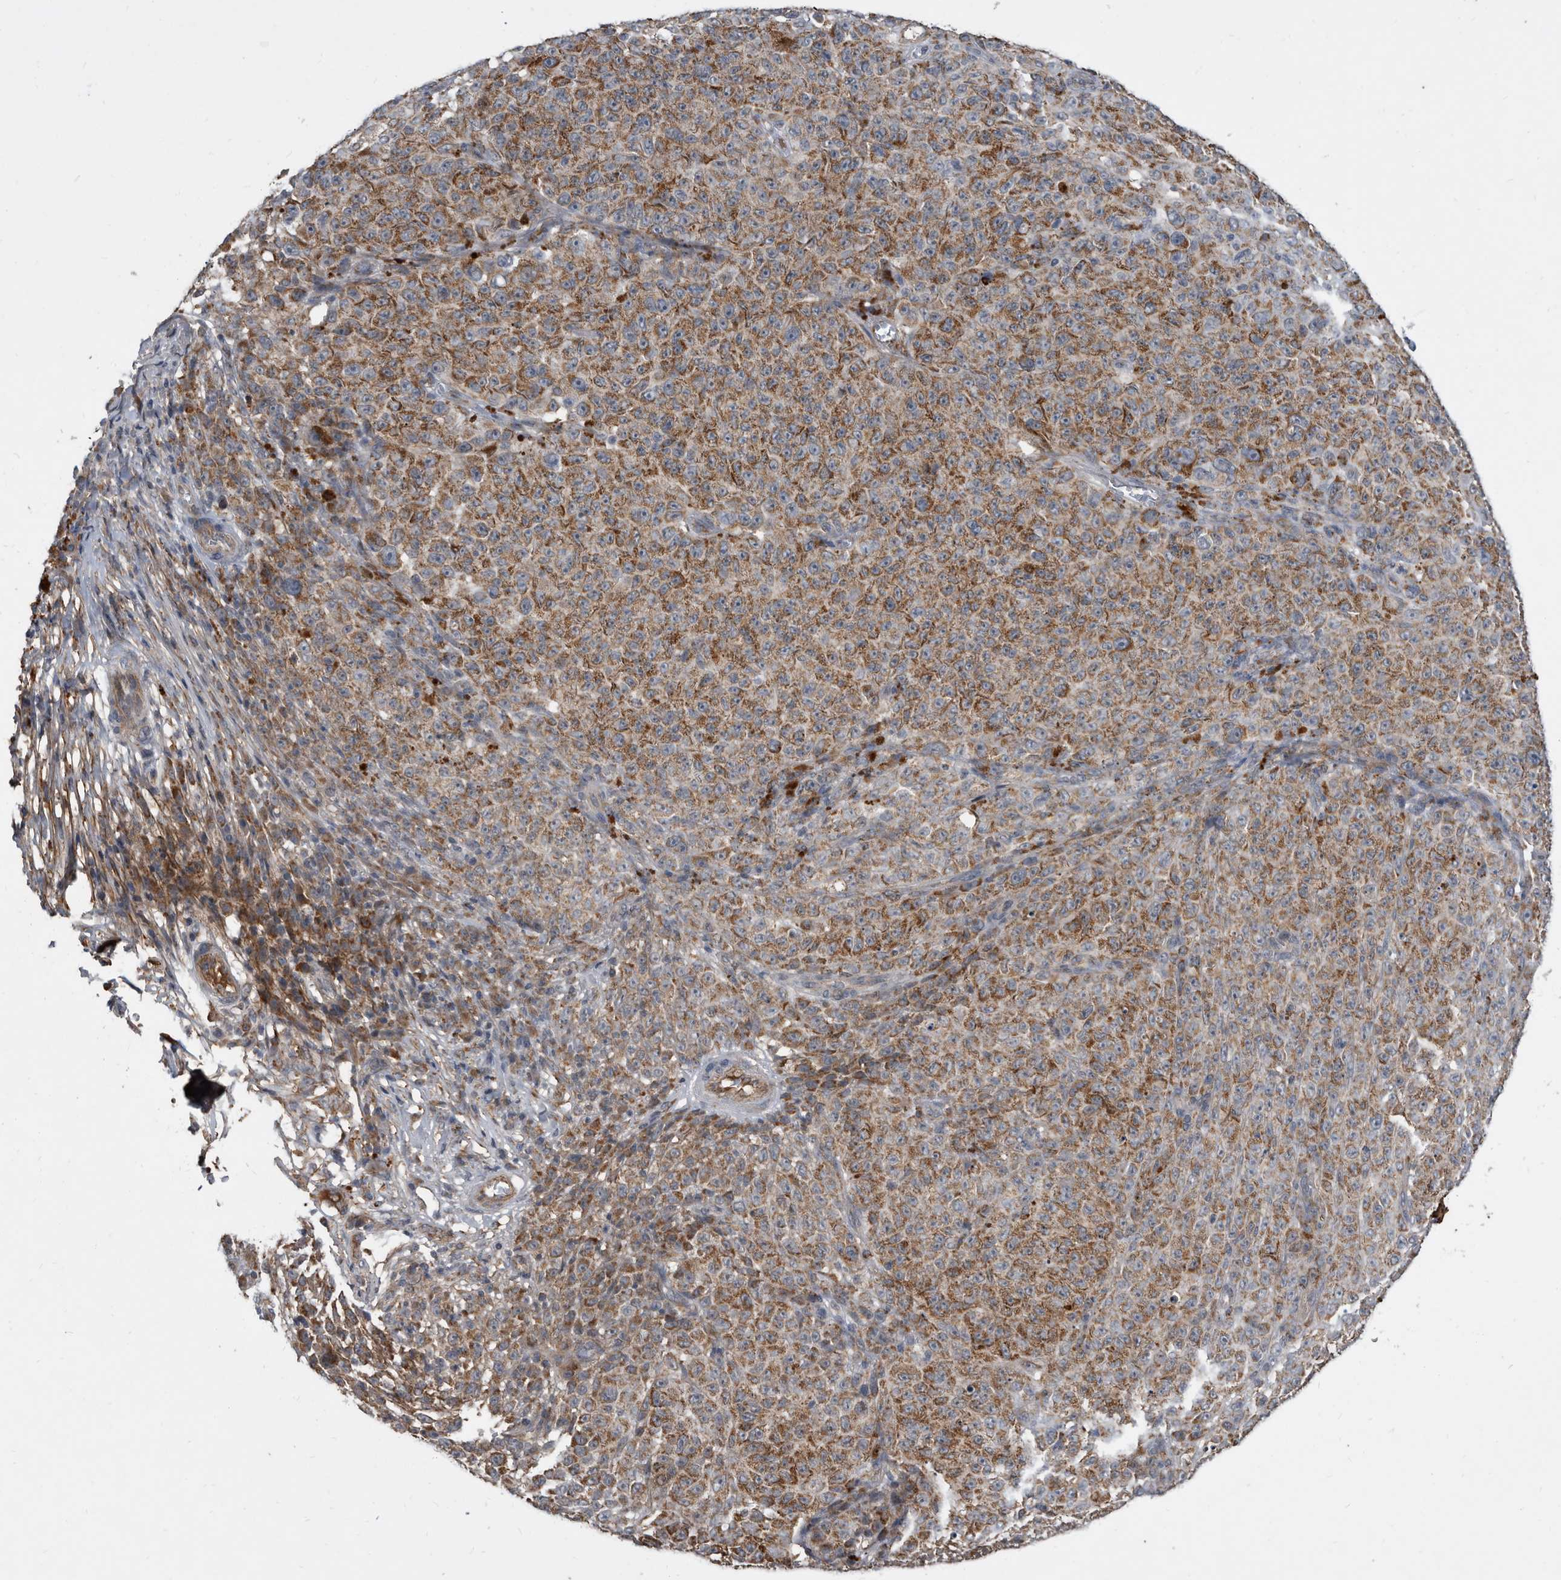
{"staining": {"intensity": "moderate", "quantity": ">75%", "location": "cytoplasmic/membranous"}, "tissue": "melanoma", "cell_type": "Tumor cells", "image_type": "cancer", "snomed": [{"axis": "morphology", "description": "Malignant melanoma, NOS"}, {"axis": "topography", "description": "Skin"}], "caption": "High-power microscopy captured an IHC photomicrograph of melanoma, revealing moderate cytoplasmic/membranous expression in approximately >75% of tumor cells.", "gene": "PI15", "patient": {"sex": "female", "age": 82}}